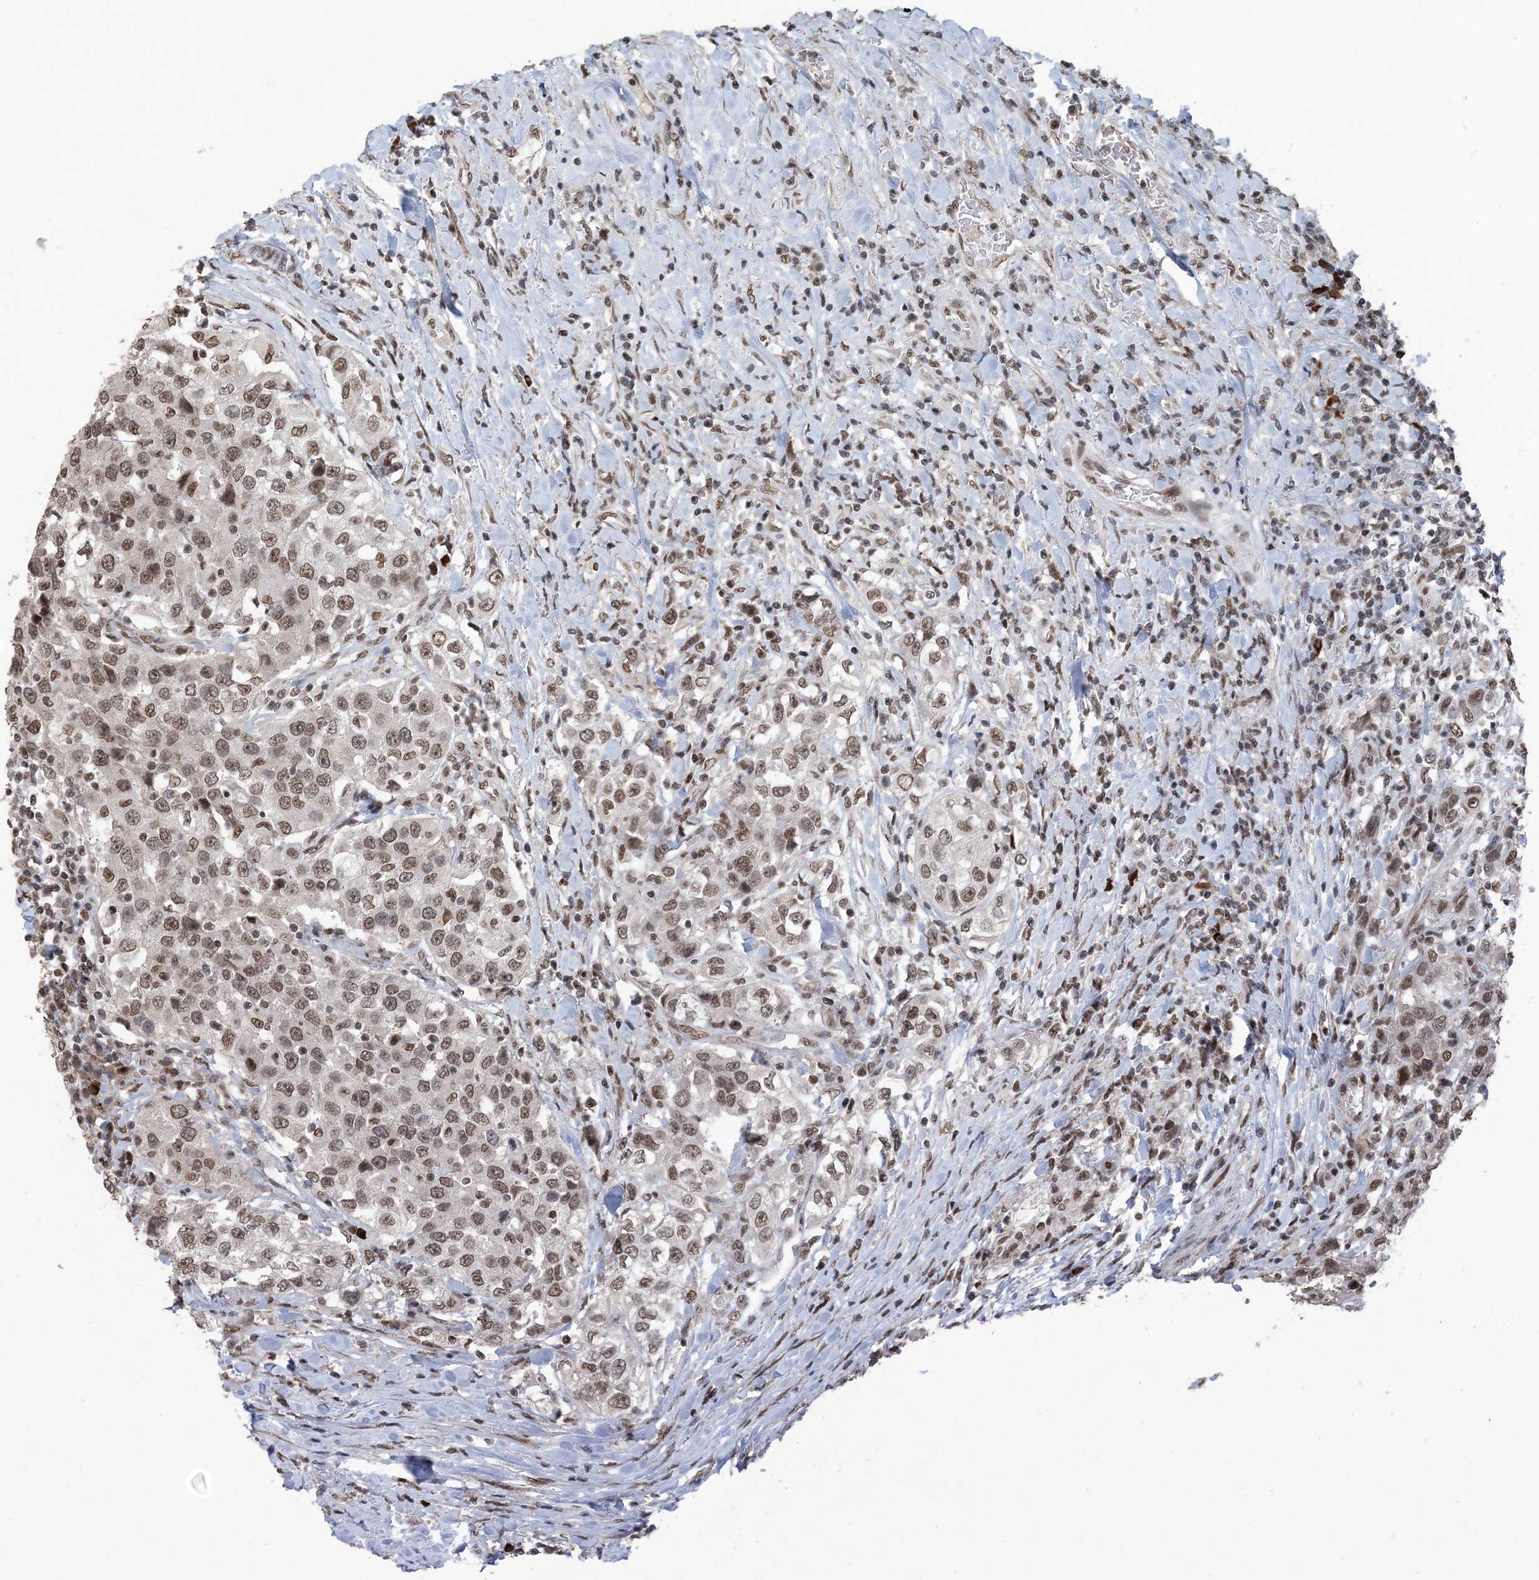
{"staining": {"intensity": "moderate", "quantity": ">75%", "location": "nuclear"}, "tissue": "urothelial cancer", "cell_type": "Tumor cells", "image_type": "cancer", "snomed": [{"axis": "morphology", "description": "Urothelial carcinoma, High grade"}, {"axis": "topography", "description": "Urinary bladder"}], "caption": "This is a histology image of immunohistochemistry (IHC) staining of urothelial cancer, which shows moderate expression in the nuclear of tumor cells.", "gene": "MBD2", "patient": {"sex": "female", "age": 80}}